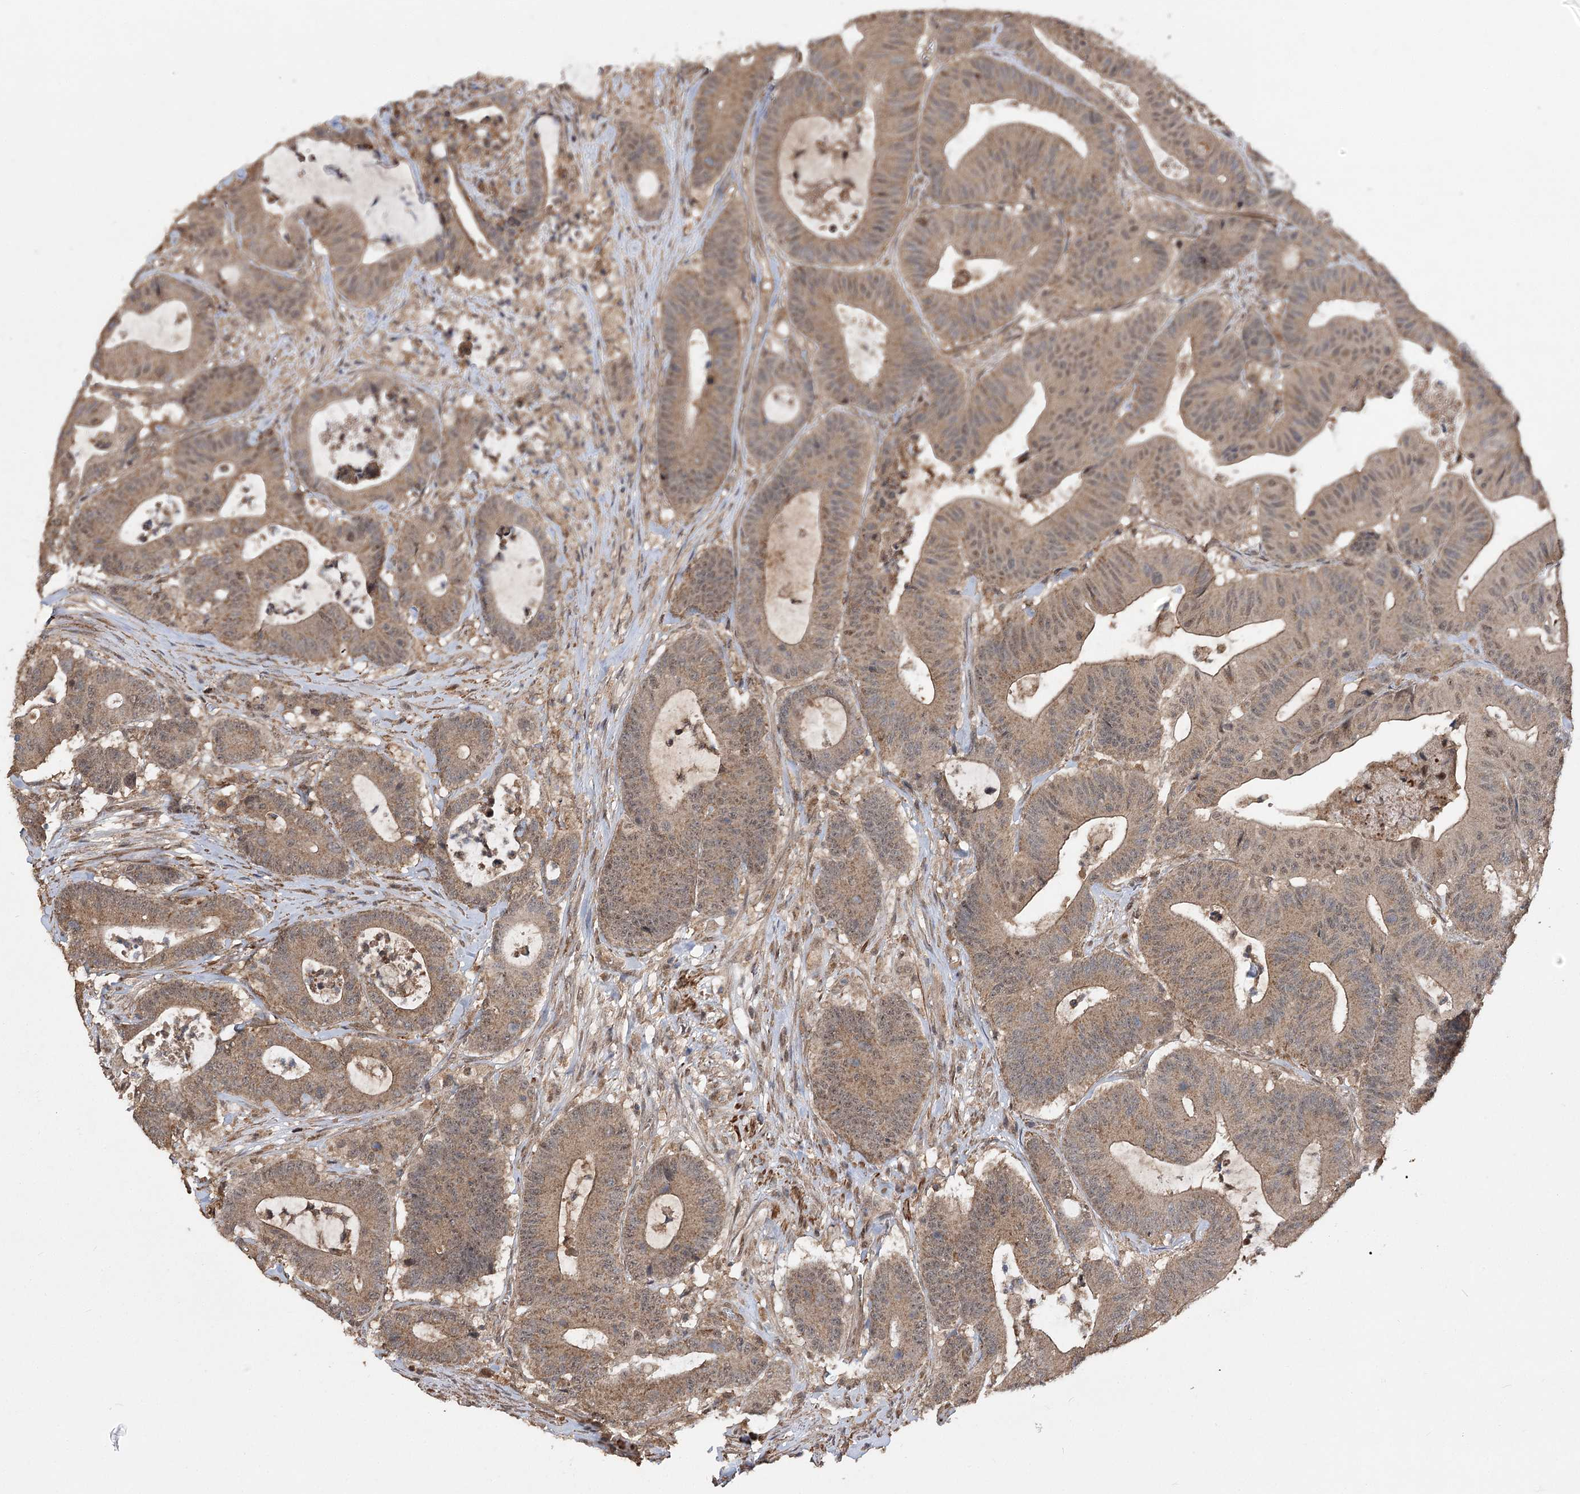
{"staining": {"intensity": "moderate", "quantity": ">75%", "location": "cytoplasmic/membranous,nuclear"}, "tissue": "colorectal cancer", "cell_type": "Tumor cells", "image_type": "cancer", "snomed": [{"axis": "morphology", "description": "Adenocarcinoma, NOS"}, {"axis": "topography", "description": "Colon"}], "caption": "Colorectal cancer (adenocarcinoma) was stained to show a protein in brown. There is medium levels of moderate cytoplasmic/membranous and nuclear expression in about >75% of tumor cells.", "gene": "TENM2", "patient": {"sex": "female", "age": 84}}